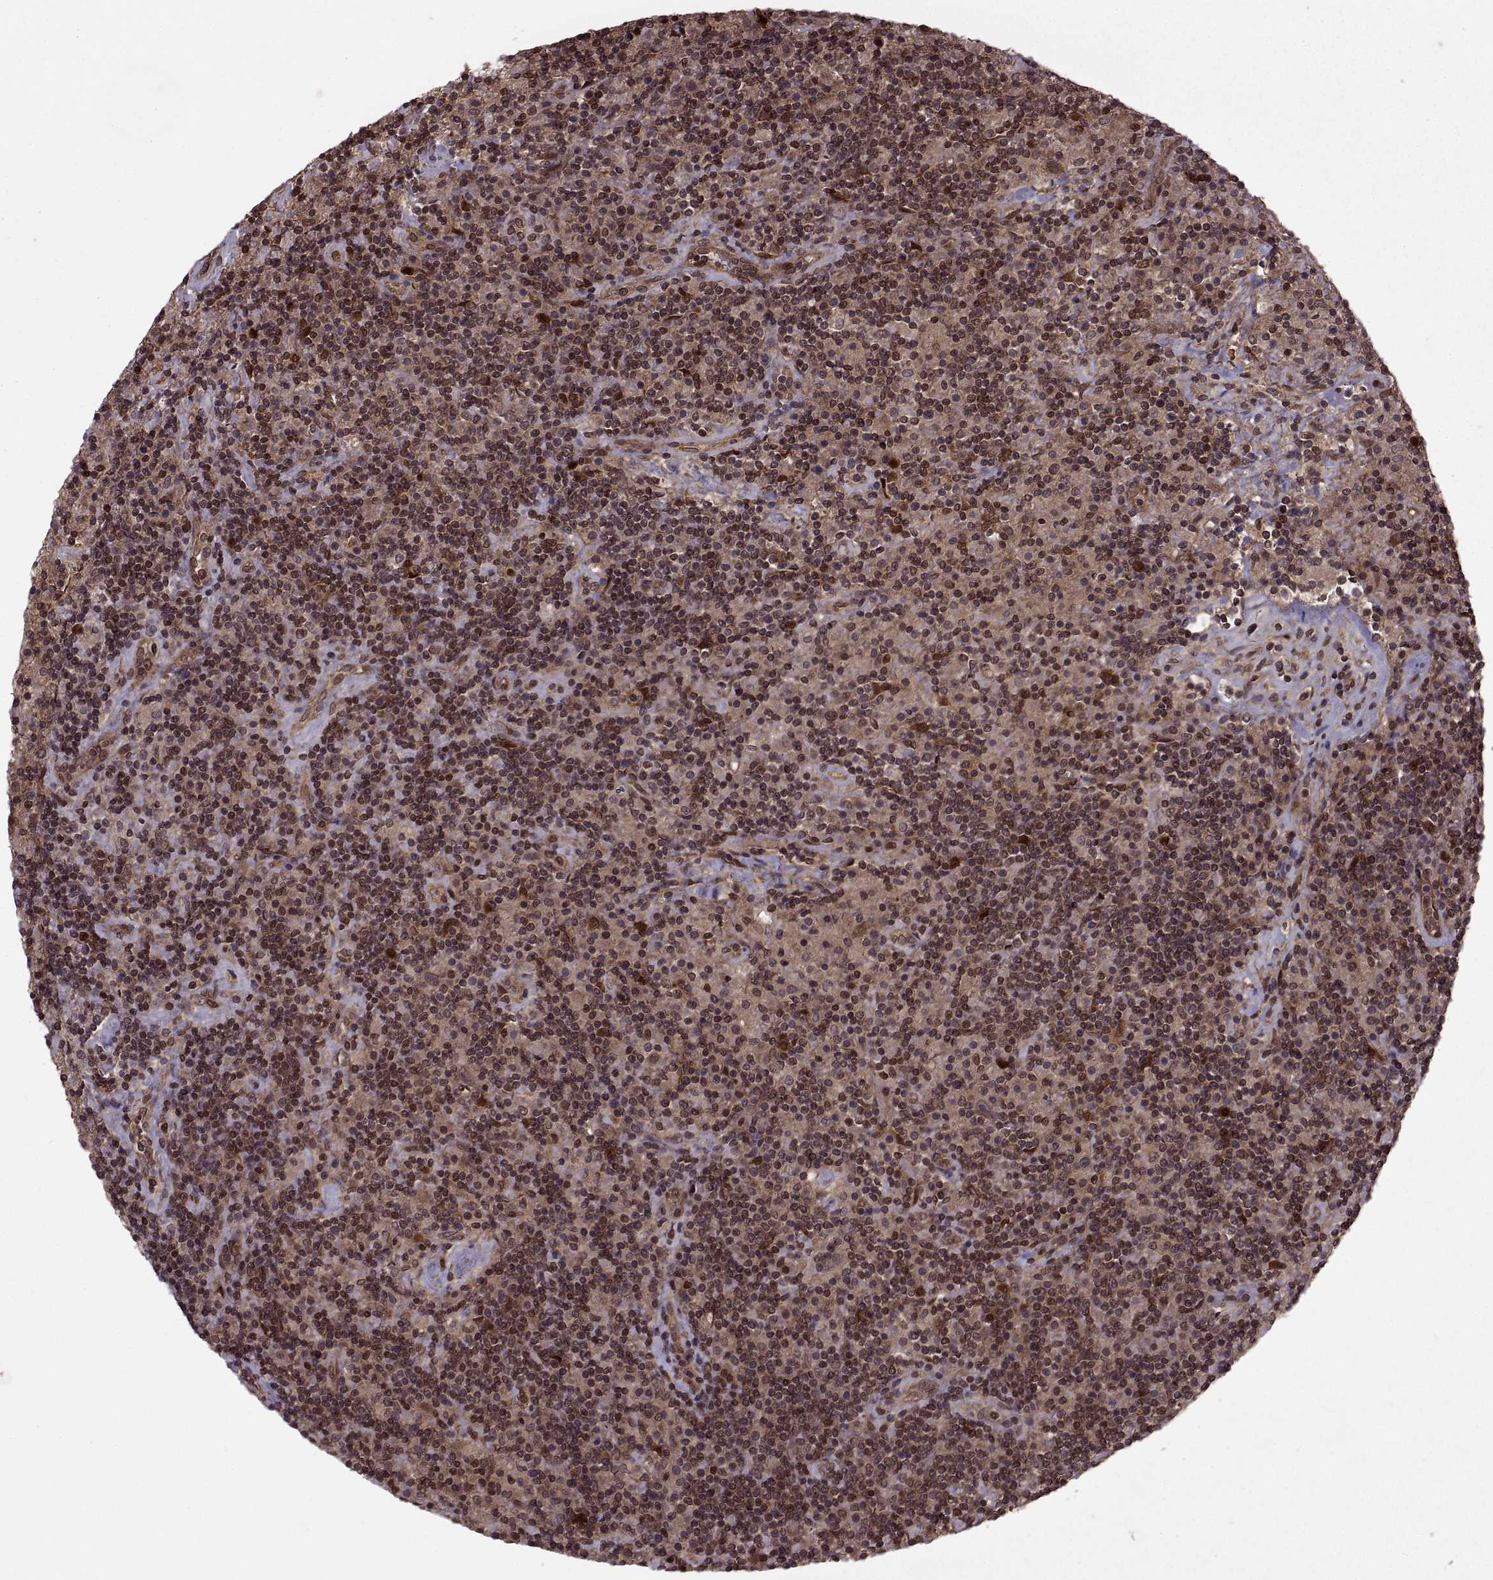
{"staining": {"intensity": "moderate", "quantity": ">75%", "location": "cytoplasmic/membranous"}, "tissue": "lymphoma", "cell_type": "Tumor cells", "image_type": "cancer", "snomed": [{"axis": "morphology", "description": "Hodgkin's disease, NOS"}, {"axis": "topography", "description": "Lymph node"}], "caption": "Immunohistochemical staining of lymphoma displays medium levels of moderate cytoplasmic/membranous staining in approximately >75% of tumor cells.", "gene": "DEDD", "patient": {"sex": "male", "age": 70}}